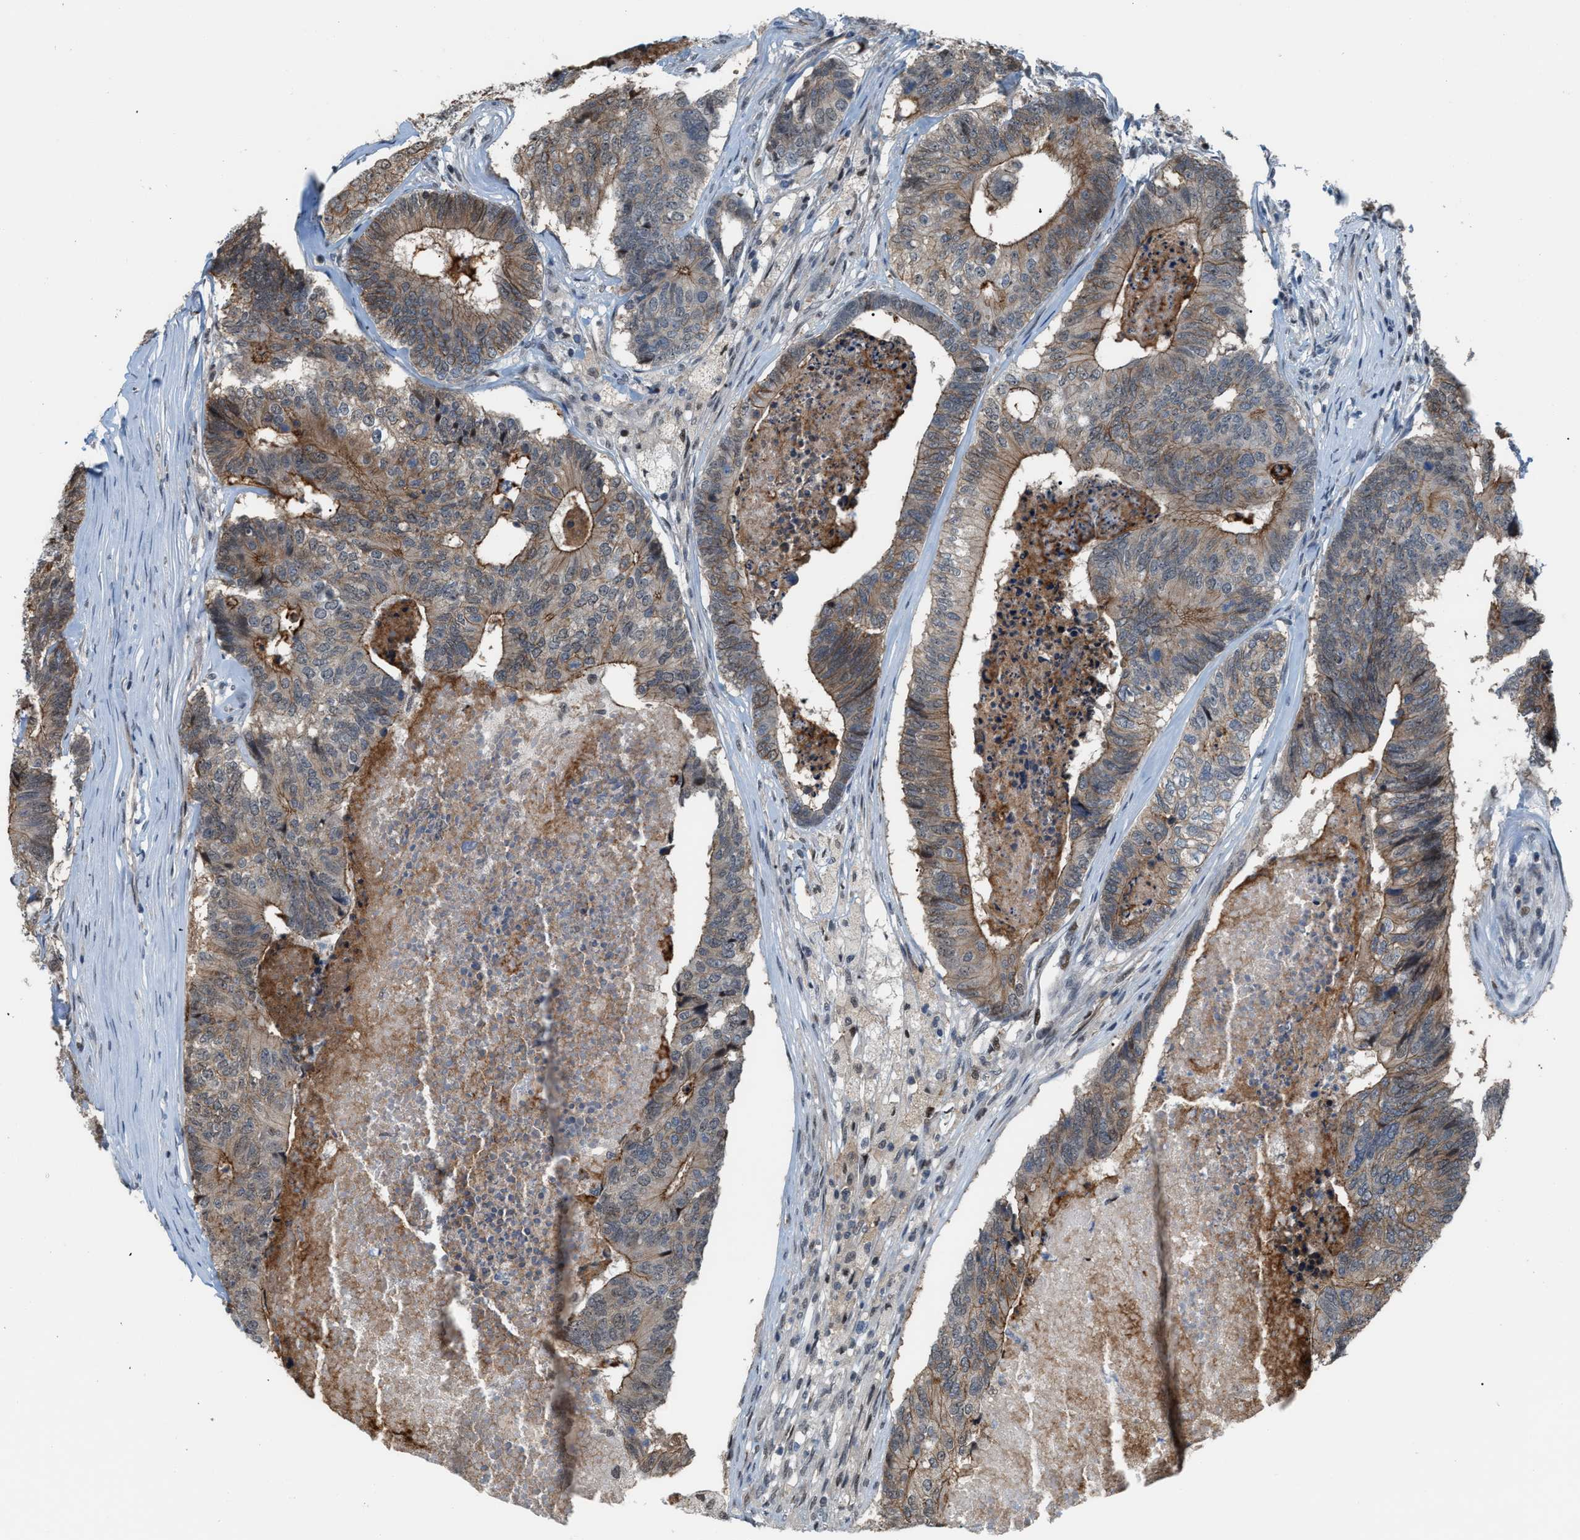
{"staining": {"intensity": "weak", "quantity": ">75%", "location": "cytoplasmic/membranous"}, "tissue": "colorectal cancer", "cell_type": "Tumor cells", "image_type": "cancer", "snomed": [{"axis": "morphology", "description": "Adenocarcinoma, NOS"}, {"axis": "topography", "description": "Colon"}], "caption": "Adenocarcinoma (colorectal) stained with a protein marker exhibits weak staining in tumor cells.", "gene": "RFFL", "patient": {"sex": "female", "age": 67}}